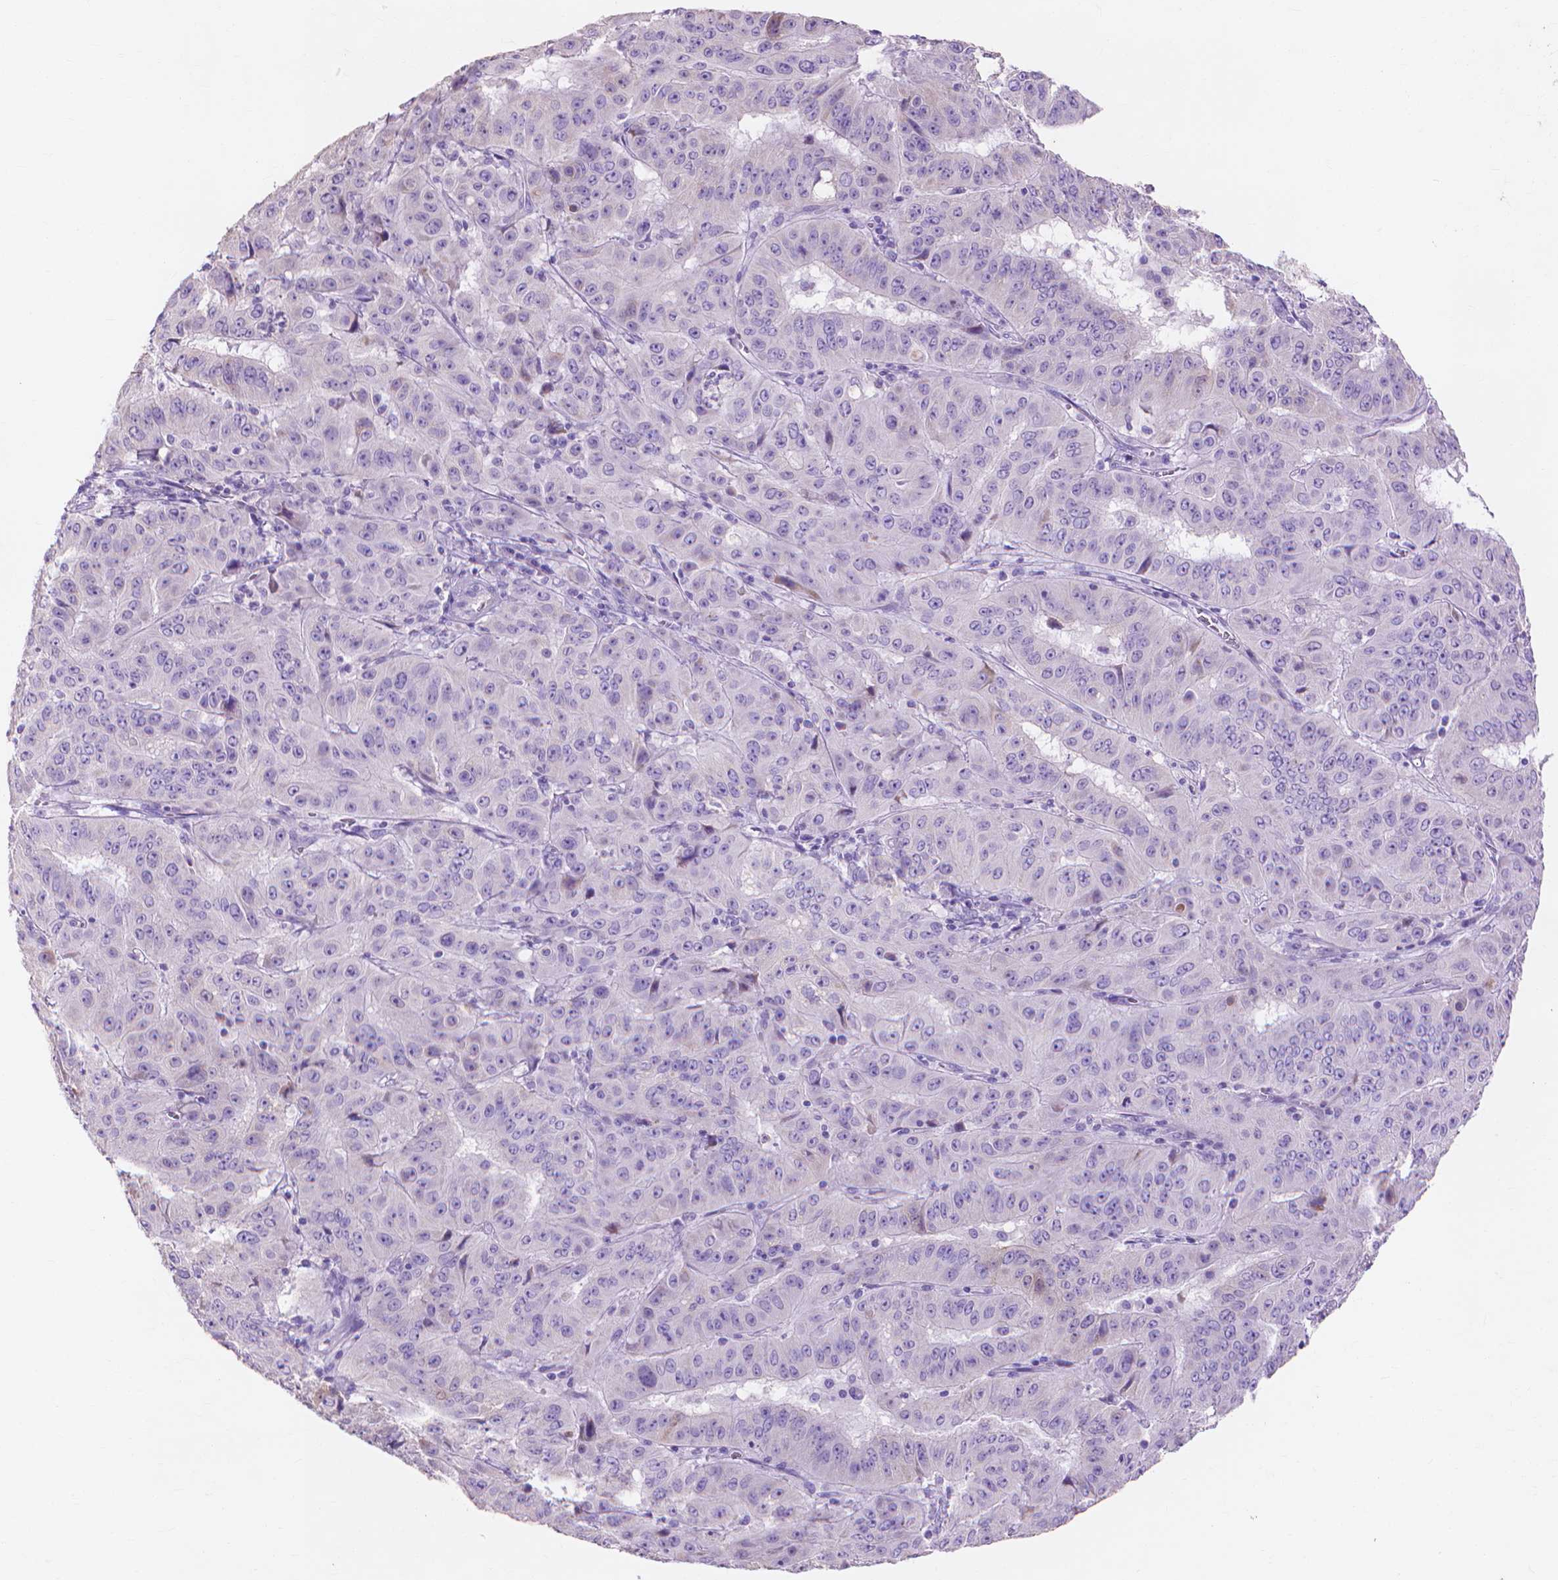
{"staining": {"intensity": "negative", "quantity": "none", "location": "none"}, "tissue": "pancreatic cancer", "cell_type": "Tumor cells", "image_type": "cancer", "snomed": [{"axis": "morphology", "description": "Adenocarcinoma, NOS"}, {"axis": "topography", "description": "Pancreas"}], "caption": "This is an immunohistochemistry image of pancreatic cancer (adenocarcinoma). There is no expression in tumor cells.", "gene": "MMP11", "patient": {"sex": "male", "age": 63}}